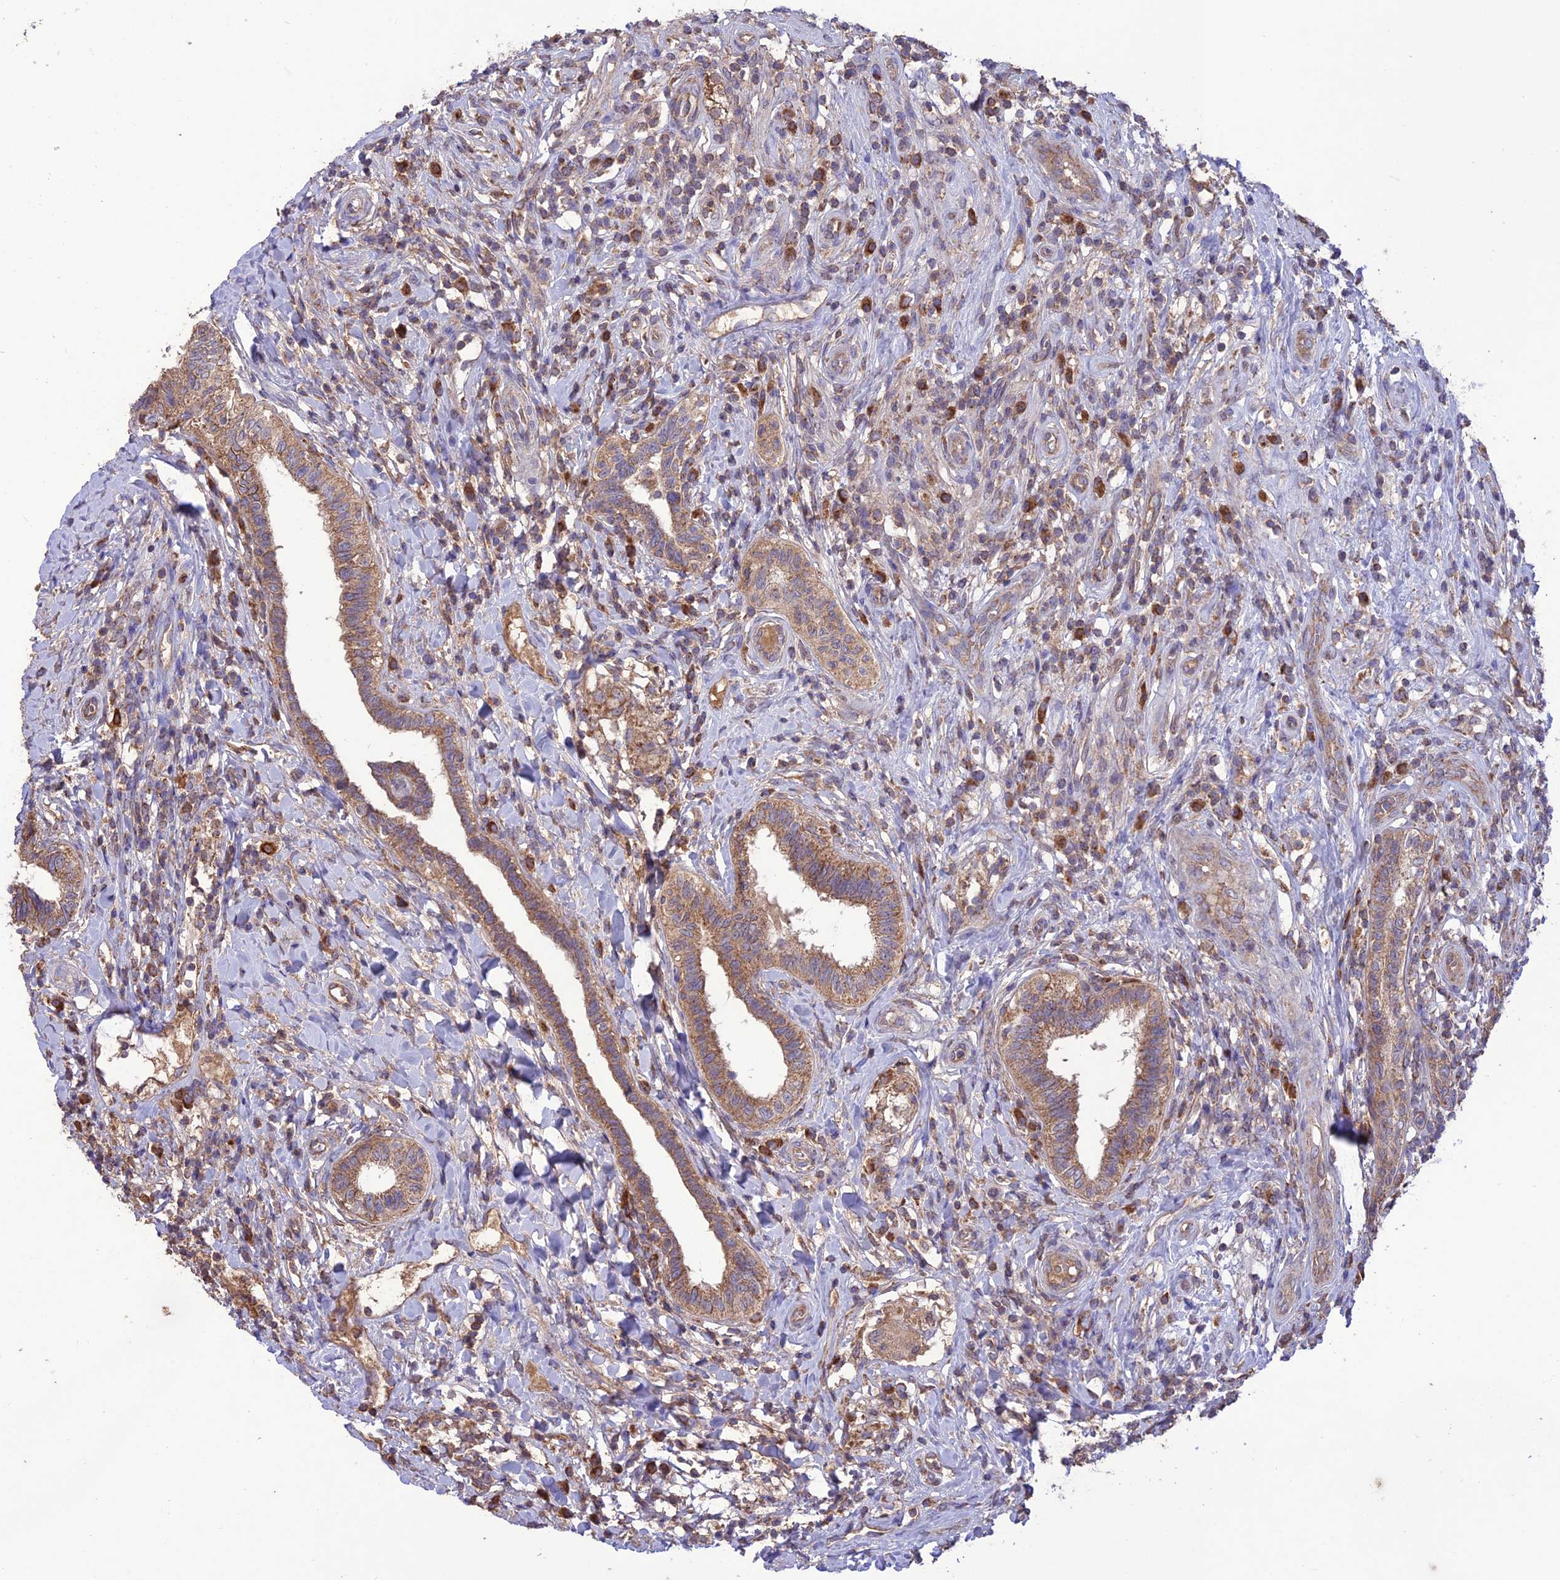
{"staining": {"intensity": "moderate", "quantity": ">75%", "location": "cytoplasmic/membranous"}, "tissue": "testis cancer", "cell_type": "Tumor cells", "image_type": "cancer", "snomed": [{"axis": "morphology", "description": "Seminoma, NOS"}, {"axis": "topography", "description": "Testis"}], "caption": "The image exhibits staining of testis cancer (seminoma), revealing moderate cytoplasmic/membranous protein staining (brown color) within tumor cells.", "gene": "NDUFAF1", "patient": {"sex": "male", "age": 49}}